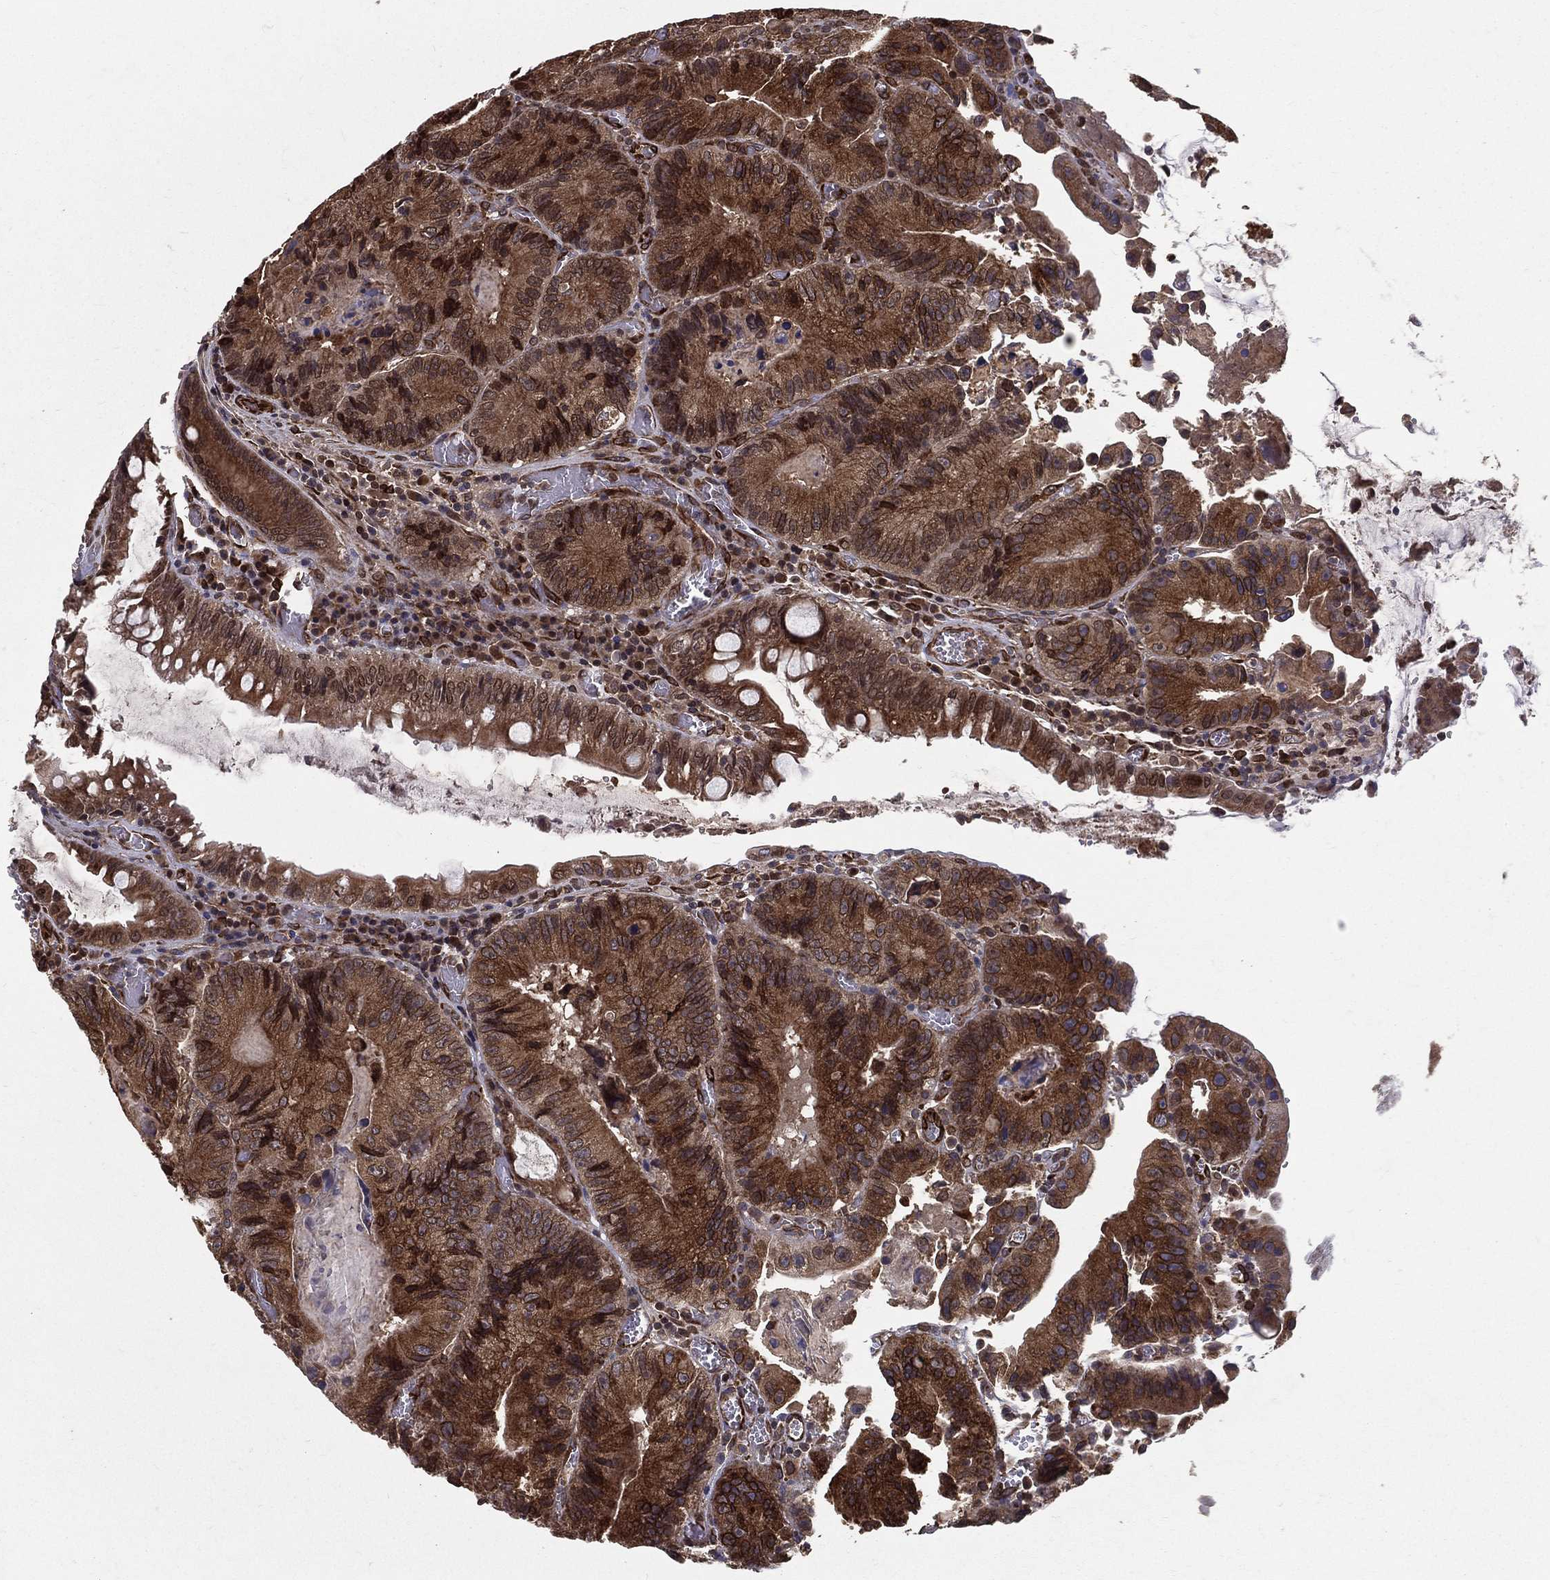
{"staining": {"intensity": "moderate", "quantity": ">75%", "location": "cytoplasmic/membranous"}, "tissue": "colorectal cancer", "cell_type": "Tumor cells", "image_type": "cancer", "snomed": [{"axis": "morphology", "description": "Adenocarcinoma, NOS"}, {"axis": "topography", "description": "Colon"}], "caption": "About >75% of tumor cells in human colorectal cancer display moderate cytoplasmic/membranous protein positivity as visualized by brown immunohistochemical staining.", "gene": "CERS2", "patient": {"sex": "female", "age": 86}}